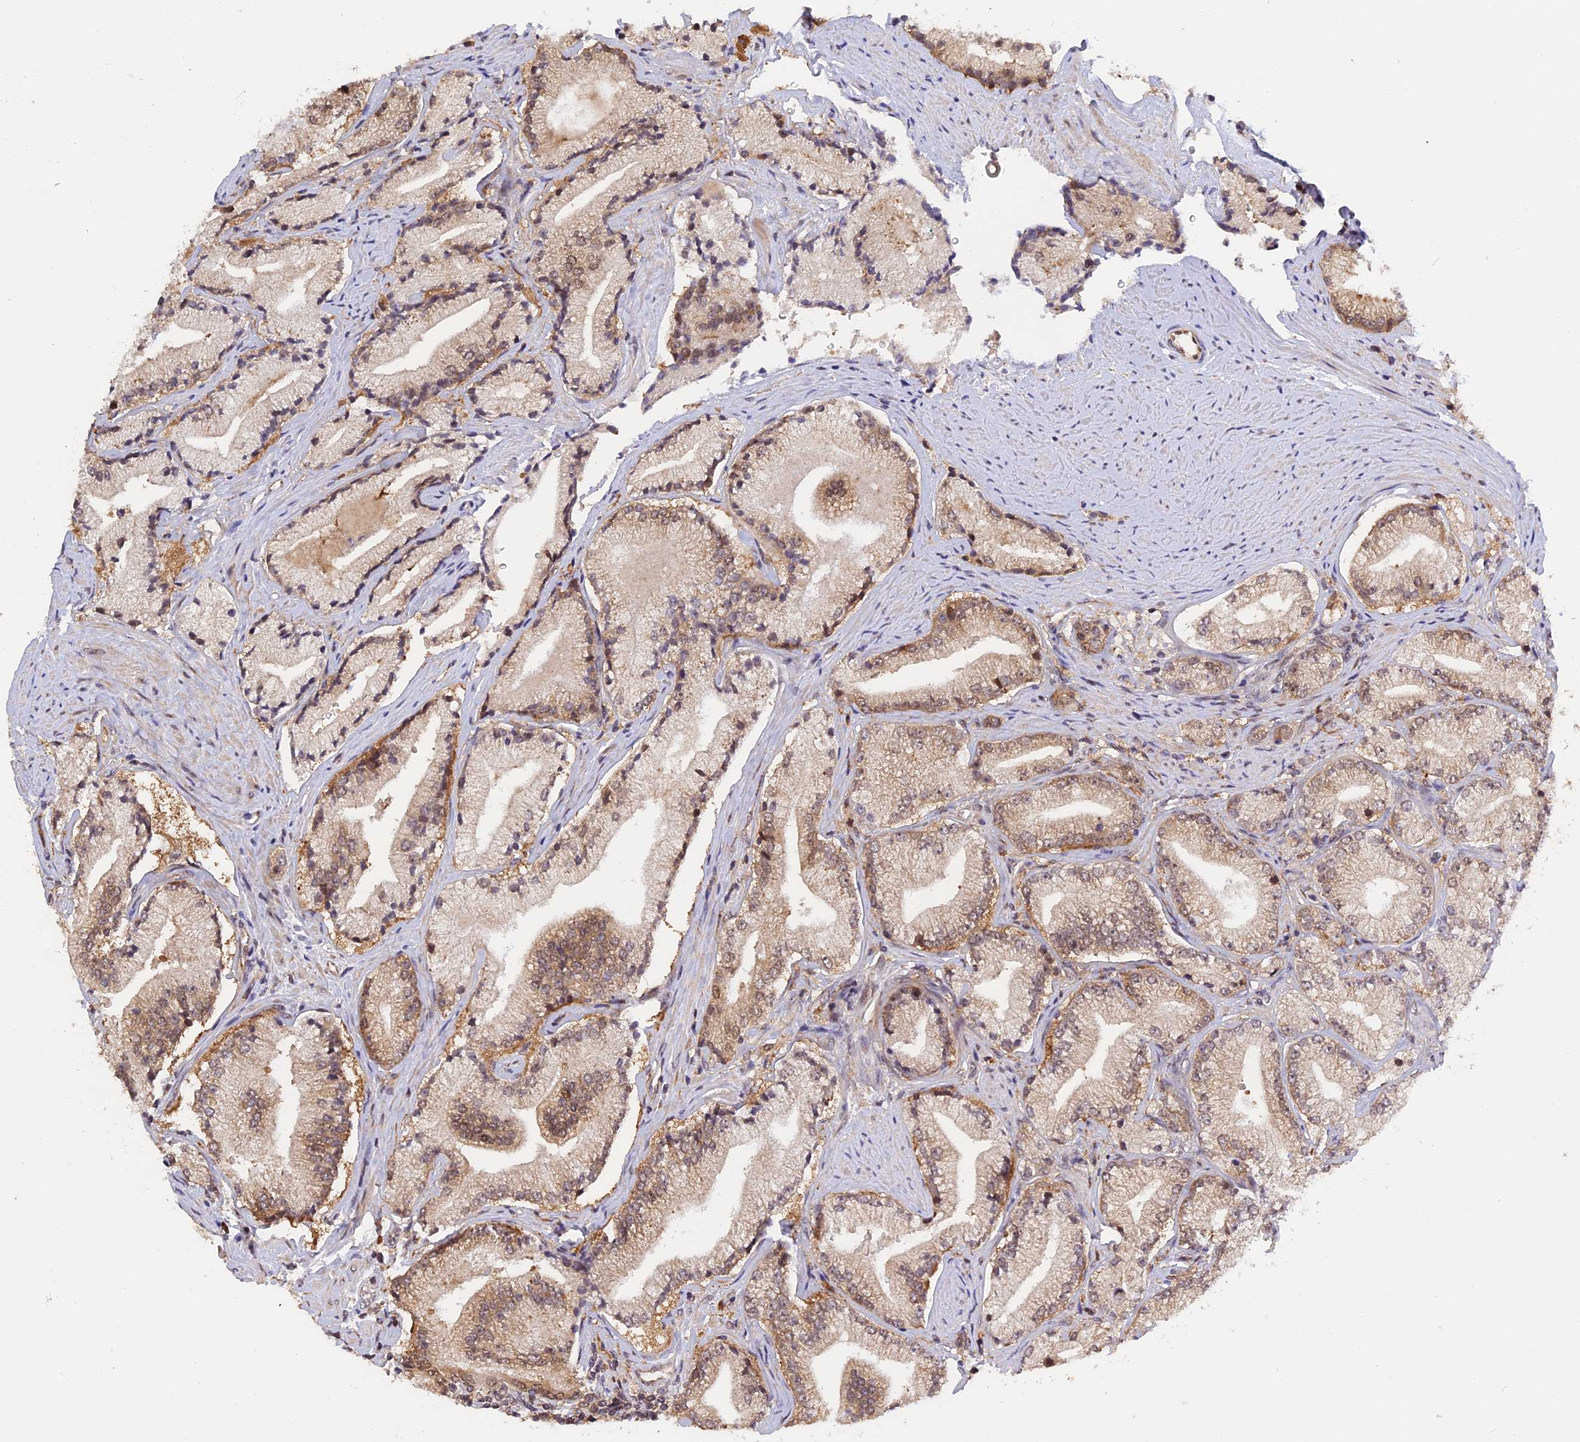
{"staining": {"intensity": "moderate", "quantity": "25%-75%", "location": "cytoplasmic/membranous"}, "tissue": "prostate cancer", "cell_type": "Tumor cells", "image_type": "cancer", "snomed": [{"axis": "morphology", "description": "Adenocarcinoma, High grade"}, {"axis": "topography", "description": "Prostate"}], "caption": "DAB immunohistochemical staining of human prostate cancer (adenocarcinoma (high-grade)) shows moderate cytoplasmic/membranous protein expression in about 25%-75% of tumor cells. (Brightfield microscopy of DAB IHC at high magnification).", "gene": "ZNF428", "patient": {"sex": "male", "age": 67}}